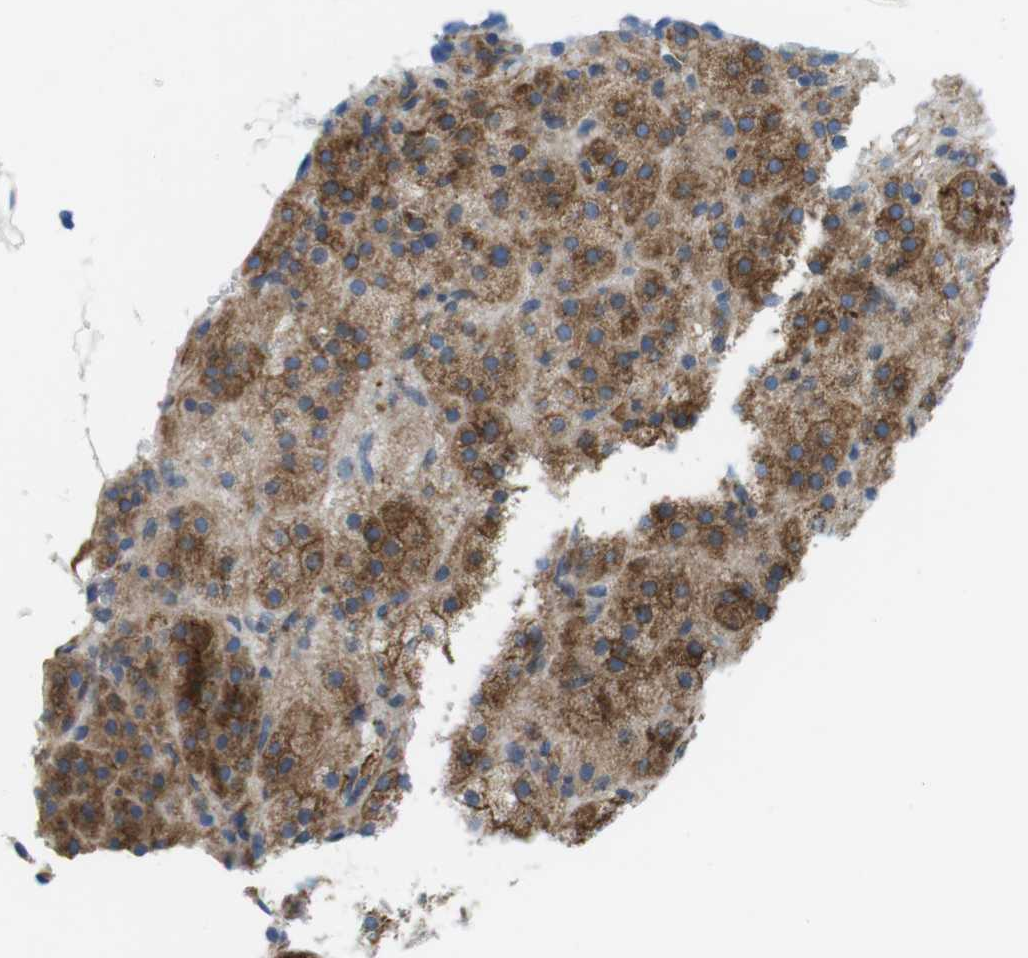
{"staining": {"intensity": "strong", "quantity": ">75%", "location": "cytoplasmic/membranous"}, "tissue": "adrenal gland", "cell_type": "Glandular cells", "image_type": "normal", "snomed": [{"axis": "morphology", "description": "Normal tissue, NOS"}, {"axis": "topography", "description": "Adrenal gland"}], "caption": "Human adrenal gland stained with a brown dye reveals strong cytoplasmic/membranous positive staining in about >75% of glandular cells.", "gene": "MYH9", "patient": {"sex": "female", "age": 57}}